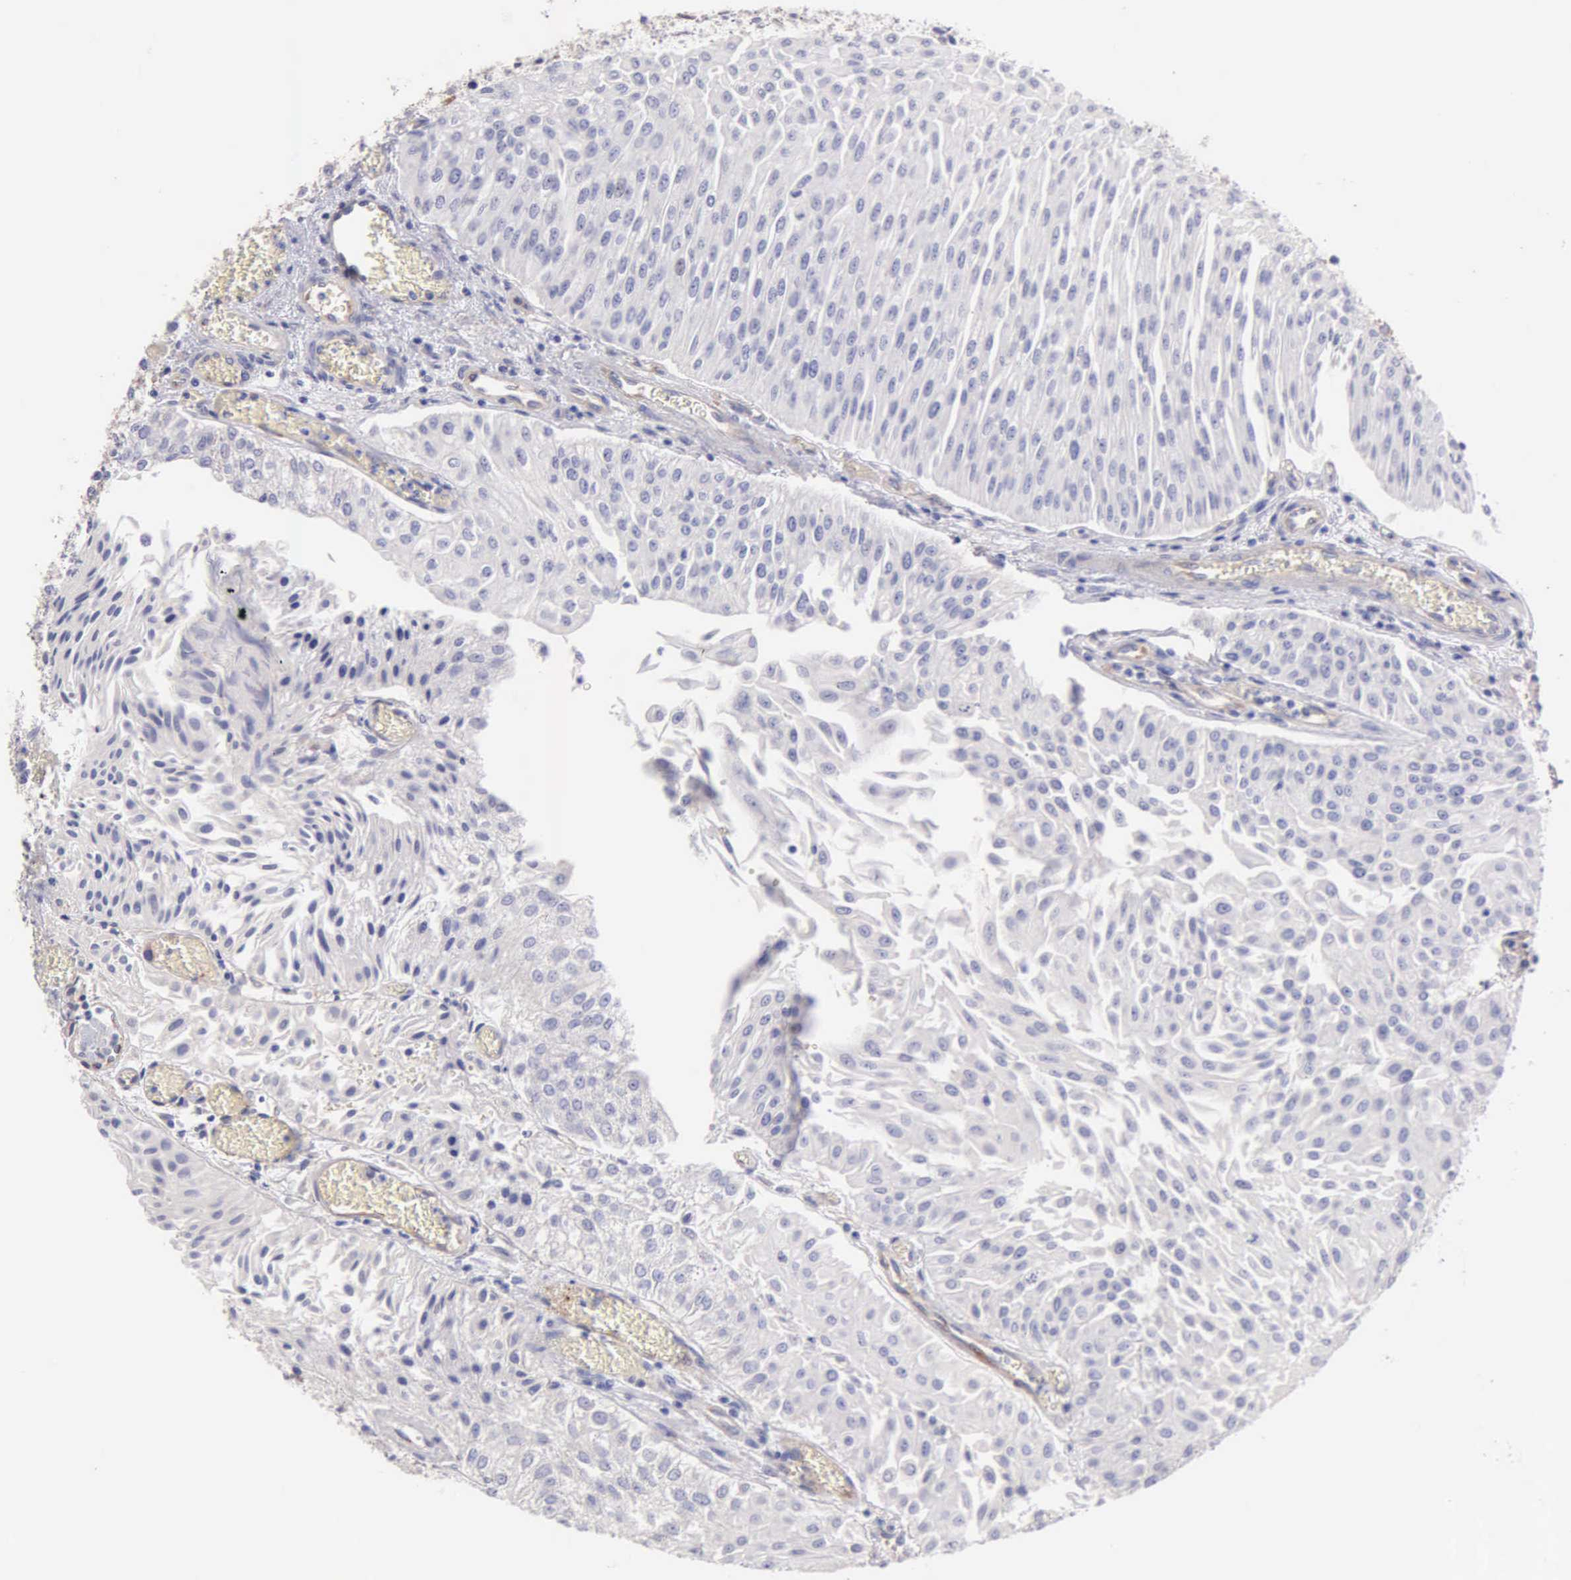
{"staining": {"intensity": "negative", "quantity": "none", "location": "none"}, "tissue": "urothelial cancer", "cell_type": "Tumor cells", "image_type": "cancer", "snomed": [{"axis": "morphology", "description": "Urothelial carcinoma, Low grade"}, {"axis": "topography", "description": "Urinary bladder"}], "caption": "There is no significant positivity in tumor cells of urothelial cancer.", "gene": "APP", "patient": {"sex": "male", "age": 86}}